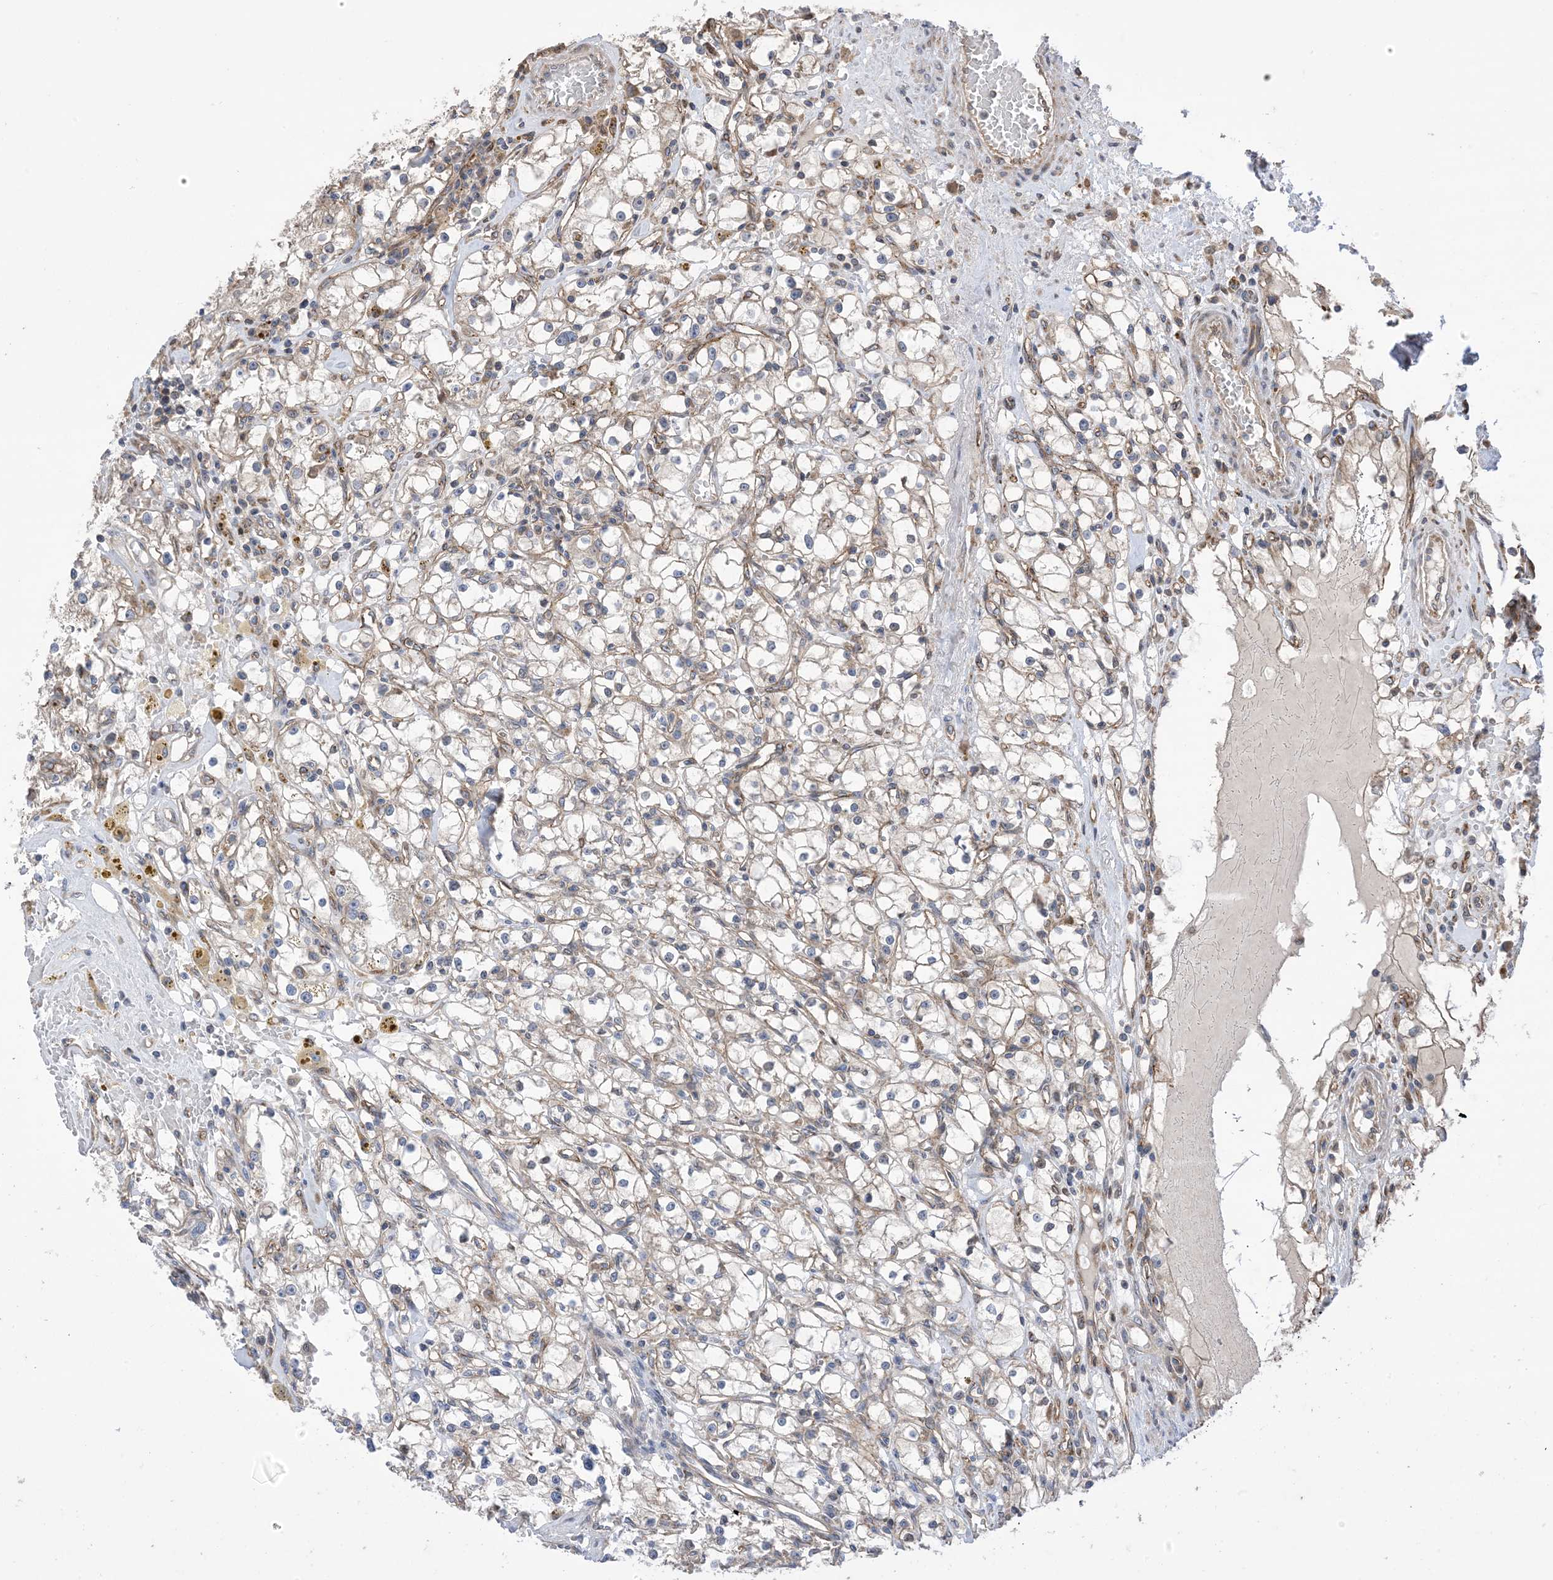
{"staining": {"intensity": "moderate", "quantity": "25%-75%", "location": "cytoplasmic/membranous"}, "tissue": "renal cancer", "cell_type": "Tumor cells", "image_type": "cancer", "snomed": [{"axis": "morphology", "description": "Adenocarcinoma, NOS"}, {"axis": "topography", "description": "Kidney"}], "caption": "Tumor cells display medium levels of moderate cytoplasmic/membranous expression in about 25%-75% of cells in adenocarcinoma (renal).", "gene": "CLEC16A", "patient": {"sex": "male", "age": 56}}